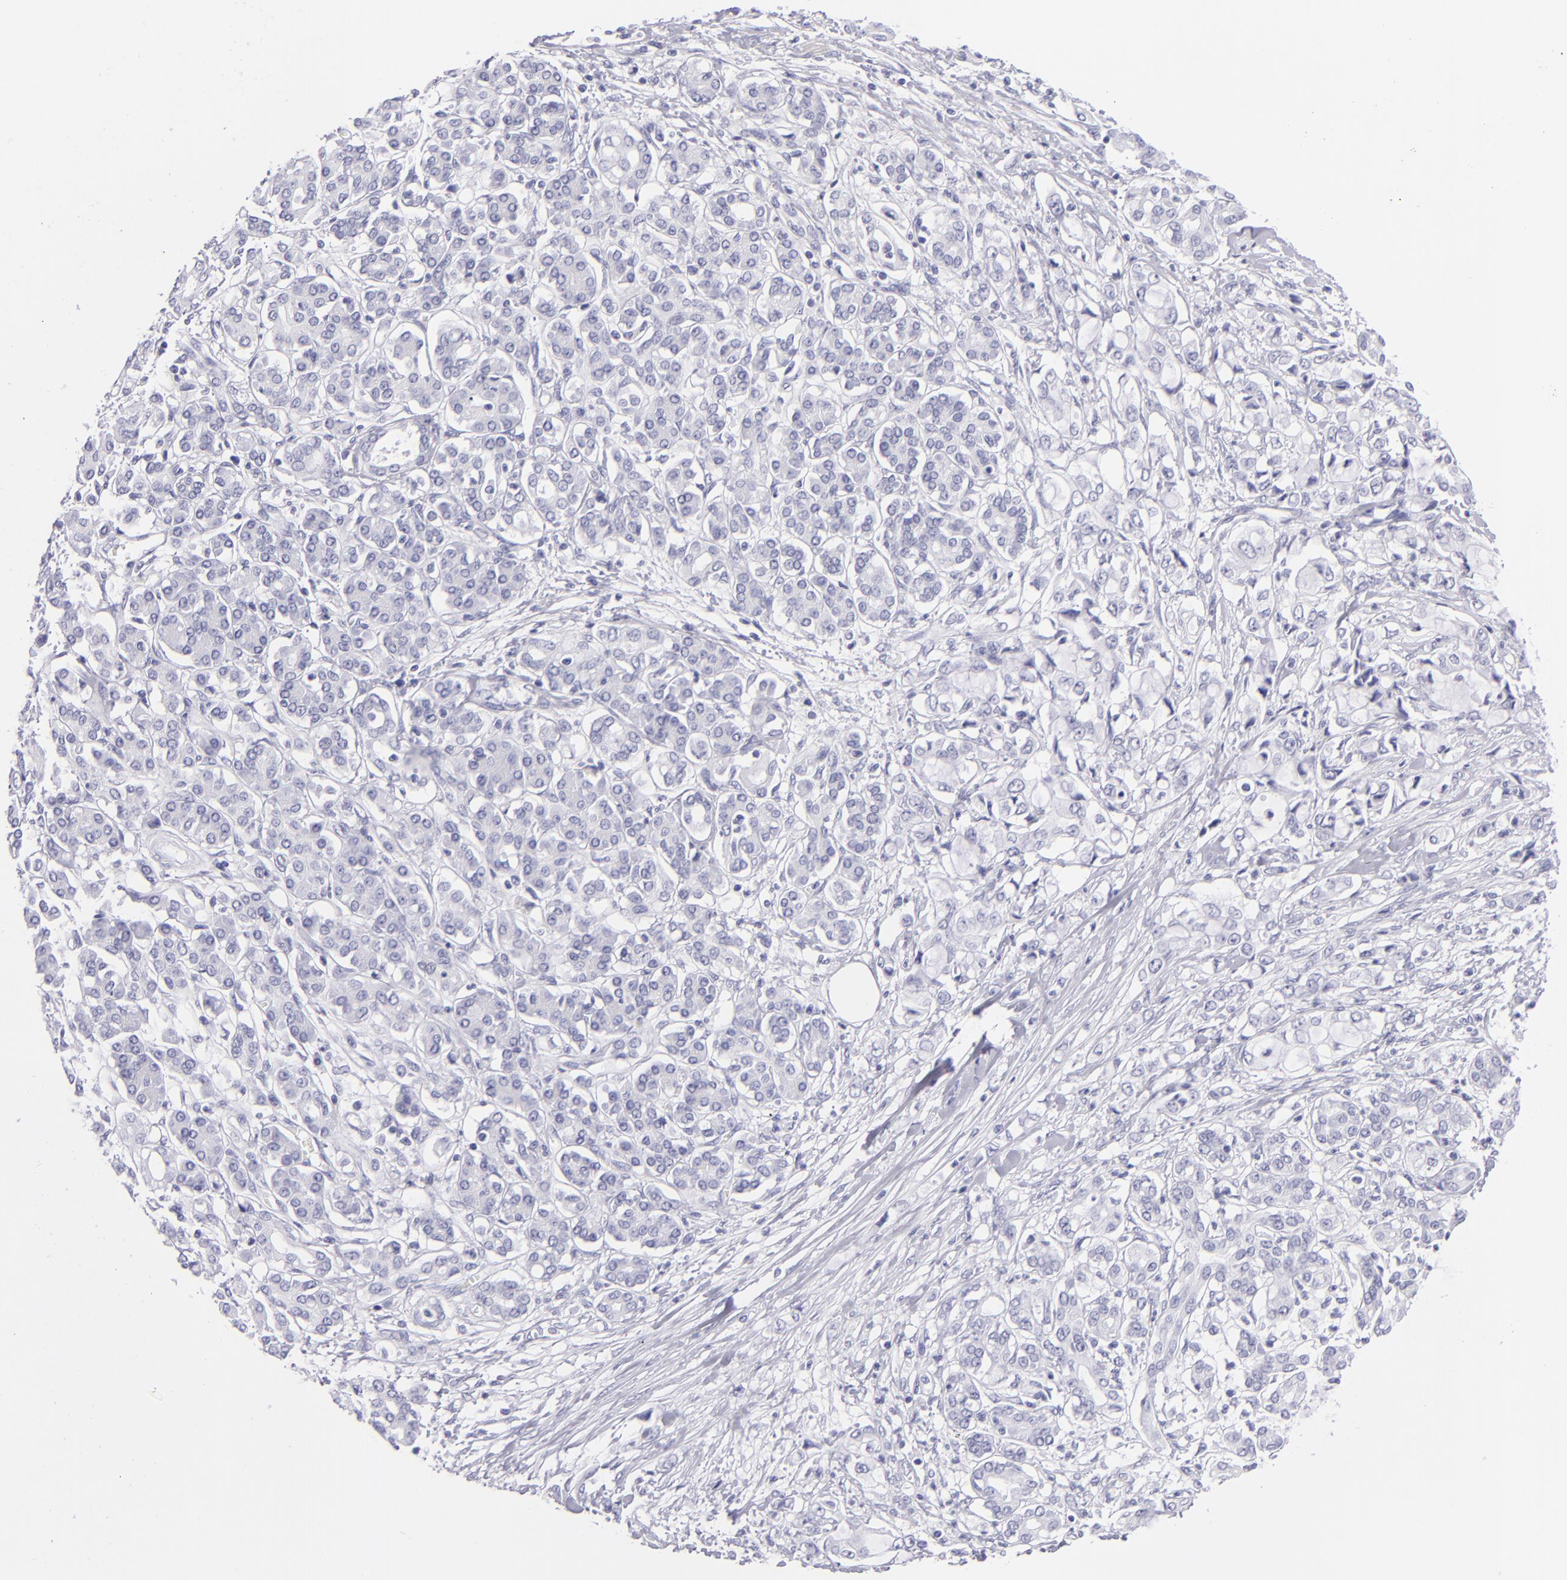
{"staining": {"intensity": "negative", "quantity": "none", "location": "none"}, "tissue": "pancreatic cancer", "cell_type": "Tumor cells", "image_type": "cancer", "snomed": [{"axis": "morphology", "description": "Adenocarcinoma, NOS"}, {"axis": "topography", "description": "Pancreas"}], "caption": "There is no significant expression in tumor cells of pancreatic cancer. Brightfield microscopy of IHC stained with DAB (3,3'-diaminobenzidine) (brown) and hematoxylin (blue), captured at high magnification.", "gene": "PVALB", "patient": {"sex": "female", "age": 70}}